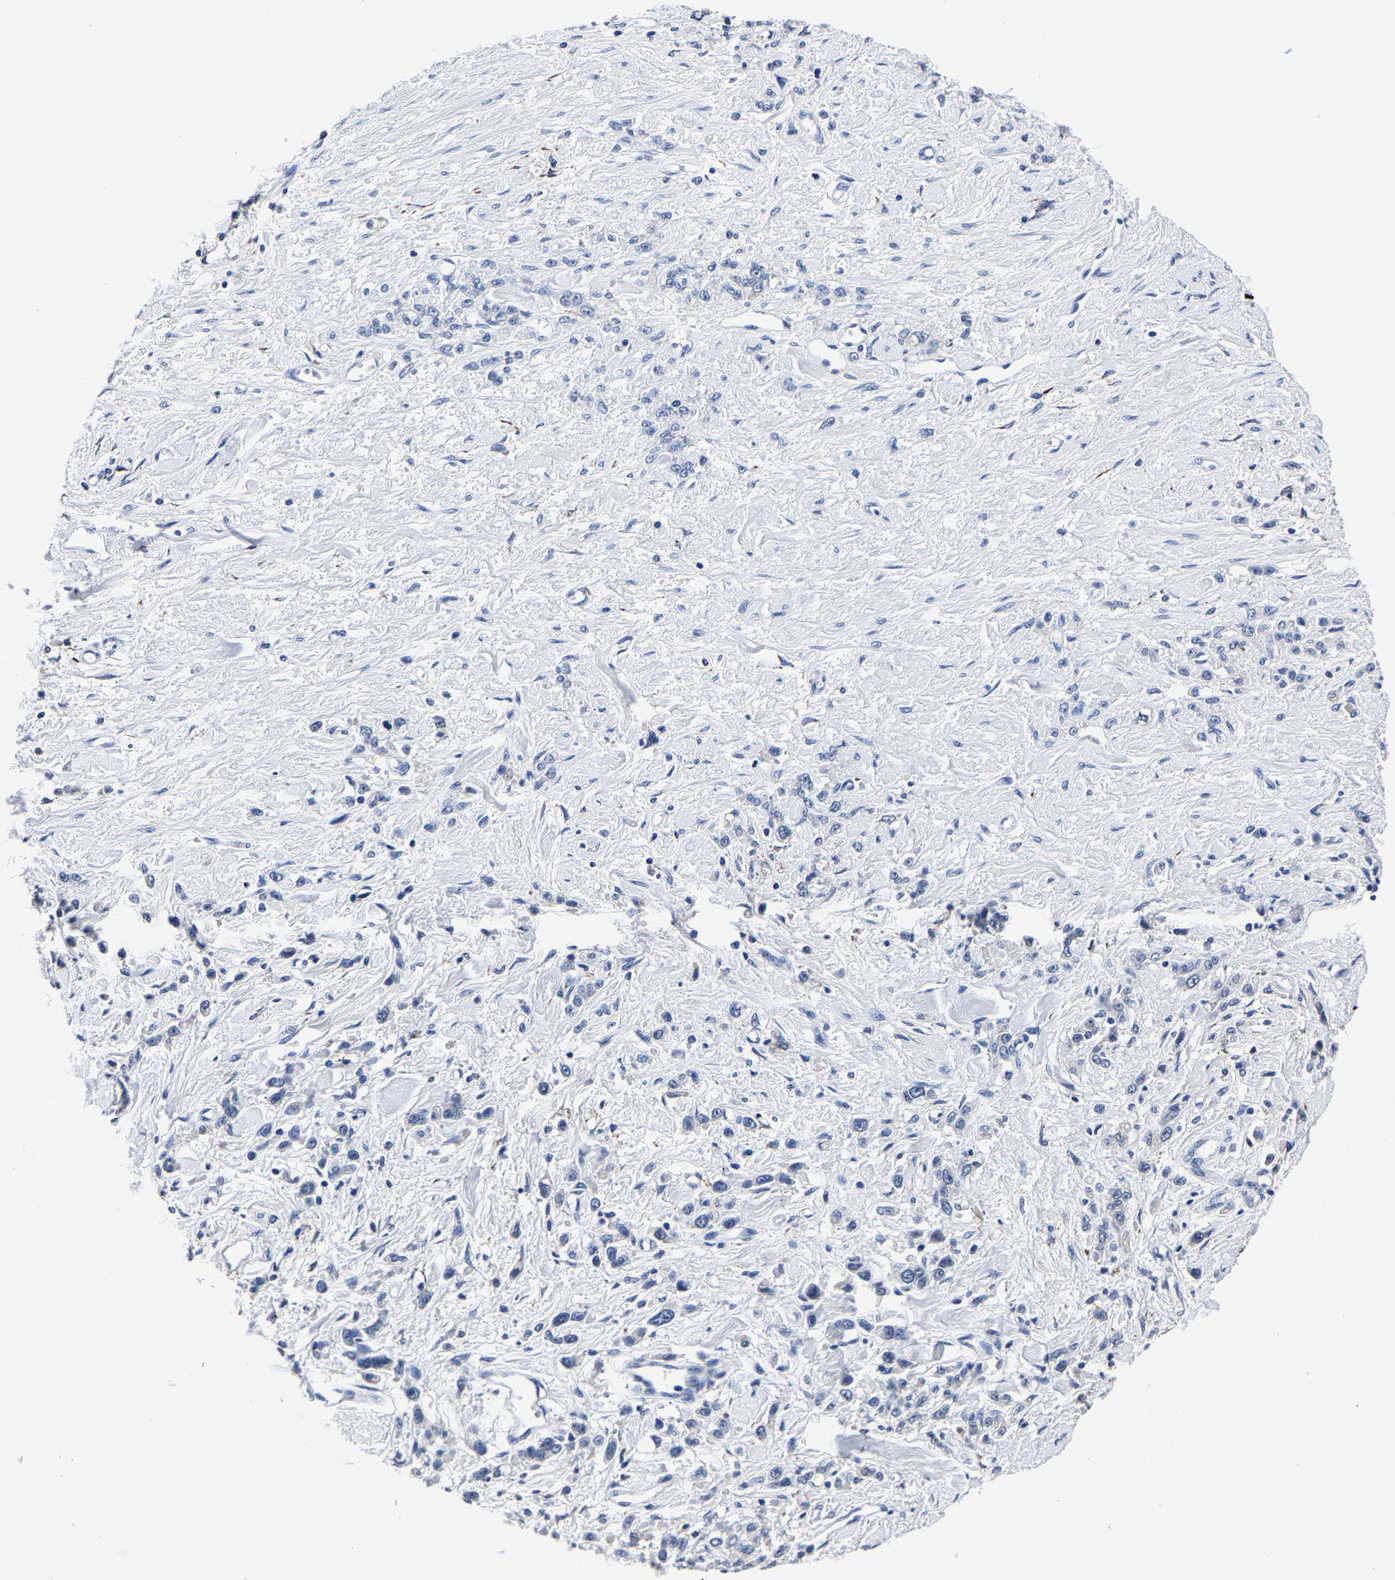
{"staining": {"intensity": "negative", "quantity": "none", "location": "none"}, "tissue": "stomach cancer", "cell_type": "Tumor cells", "image_type": "cancer", "snomed": [{"axis": "morphology", "description": "Normal tissue, NOS"}, {"axis": "morphology", "description": "Adenocarcinoma, NOS"}, {"axis": "topography", "description": "Stomach"}], "caption": "Immunohistochemical staining of stomach cancer exhibits no significant staining in tumor cells. Brightfield microscopy of immunohistochemistry stained with DAB (3,3'-diaminobenzidine) (brown) and hematoxylin (blue), captured at high magnification.", "gene": "PSPH", "patient": {"sex": "male", "age": 82}}